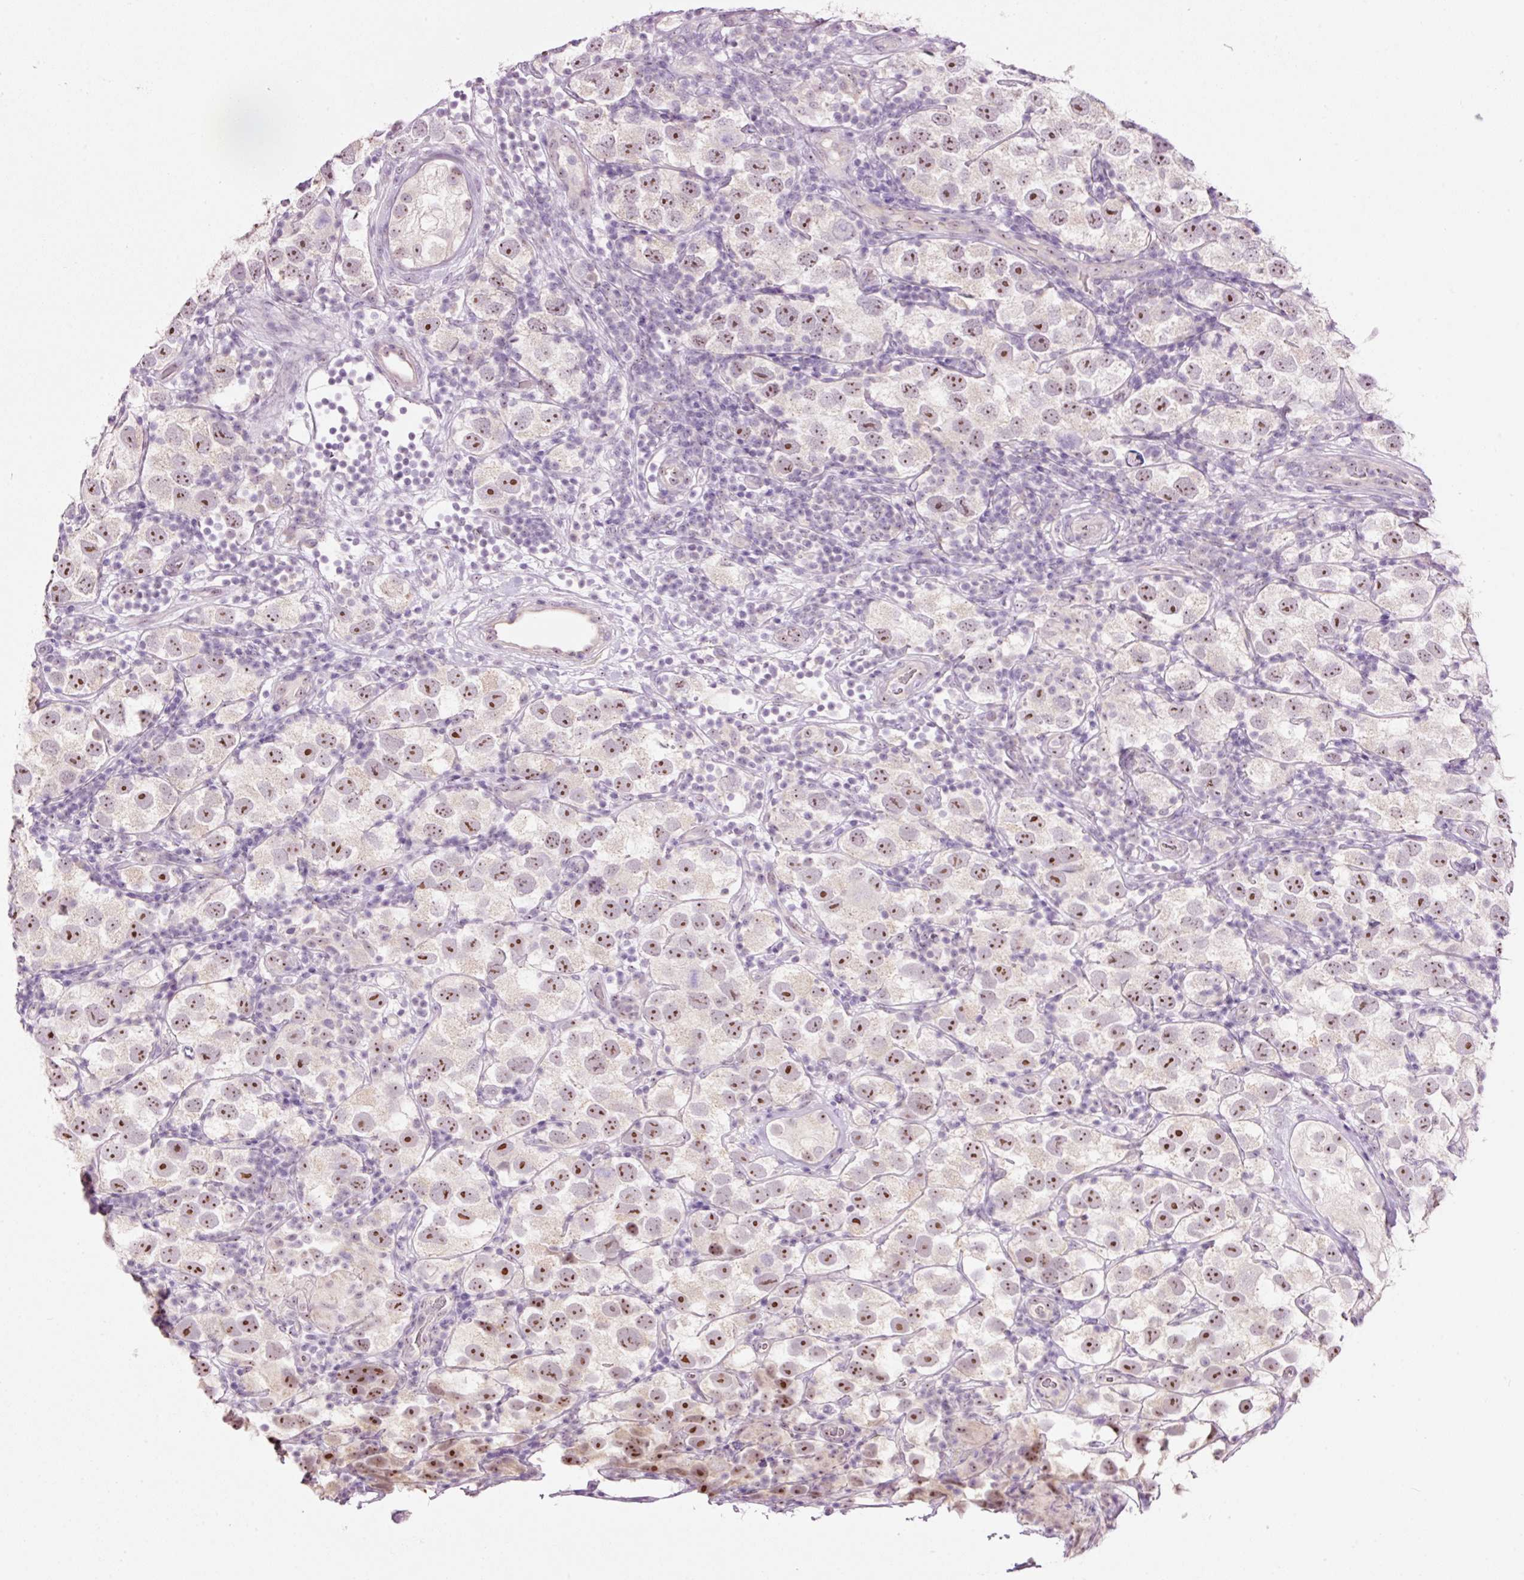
{"staining": {"intensity": "moderate", "quantity": ">75%", "location": "nuclear"}, "tissue": "testis cancer", "cell_type": "Tumor cells", "image_type": "cancer", "snomed": [{"axis": "morphology", "description": "Seminoma, NOS"}, {"axis": "topography", "description": "Testis"}], "caption": "Moderate nuclear expression for a protein is seen in about >75% of tumor cells of testis cancer (seminoma) using immunohistochemistry (IHC).", "gene": "GCG", "patient": {"sex": "male", "age": 26}}